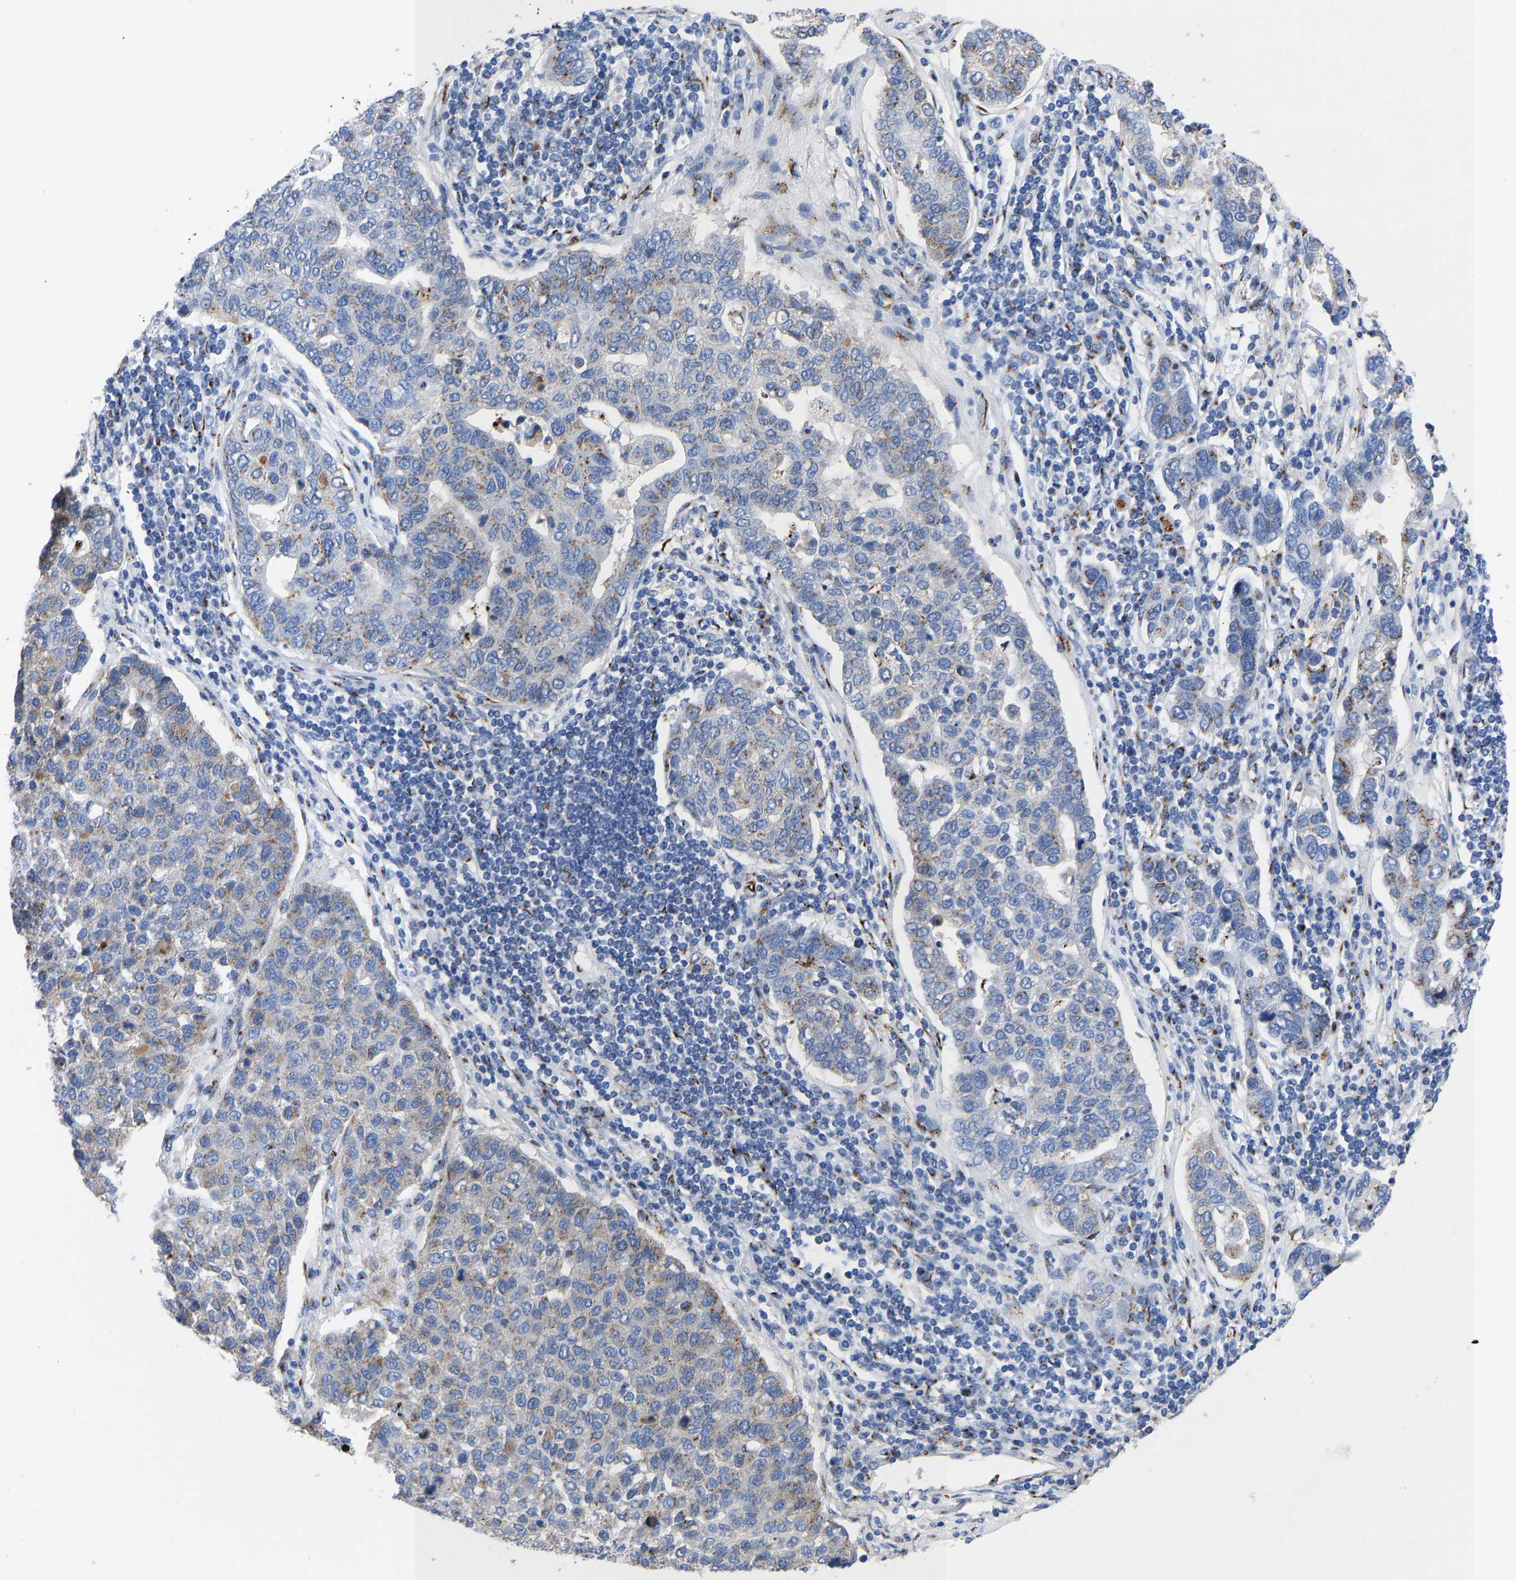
{"staining": {"intensity": "moderate", "quantity": "25%-75%", "location": "cytoplasmic/membranous"}, "tissue": "pancreatic cancer", "cell_type": "Tumor cells", "image_type": "cancer", "snomed": [{"axis": "morphology", "description": "Adenocarcinoma, NOS"}, {"axis": "topography", "description": "Pancreas"}], "caption": "High-magnification brightfield microscopy of pancreatic adenocarcinoma stained with DAB (brown) and counterstained with hematoxylin (blue). tumor cells exhibit moderate cytoplasmic/membranous positivity is present in approximately25%-75% of cells.", "gene": "TMEM87A", "patient": {"sex": "female", "age": 61}}